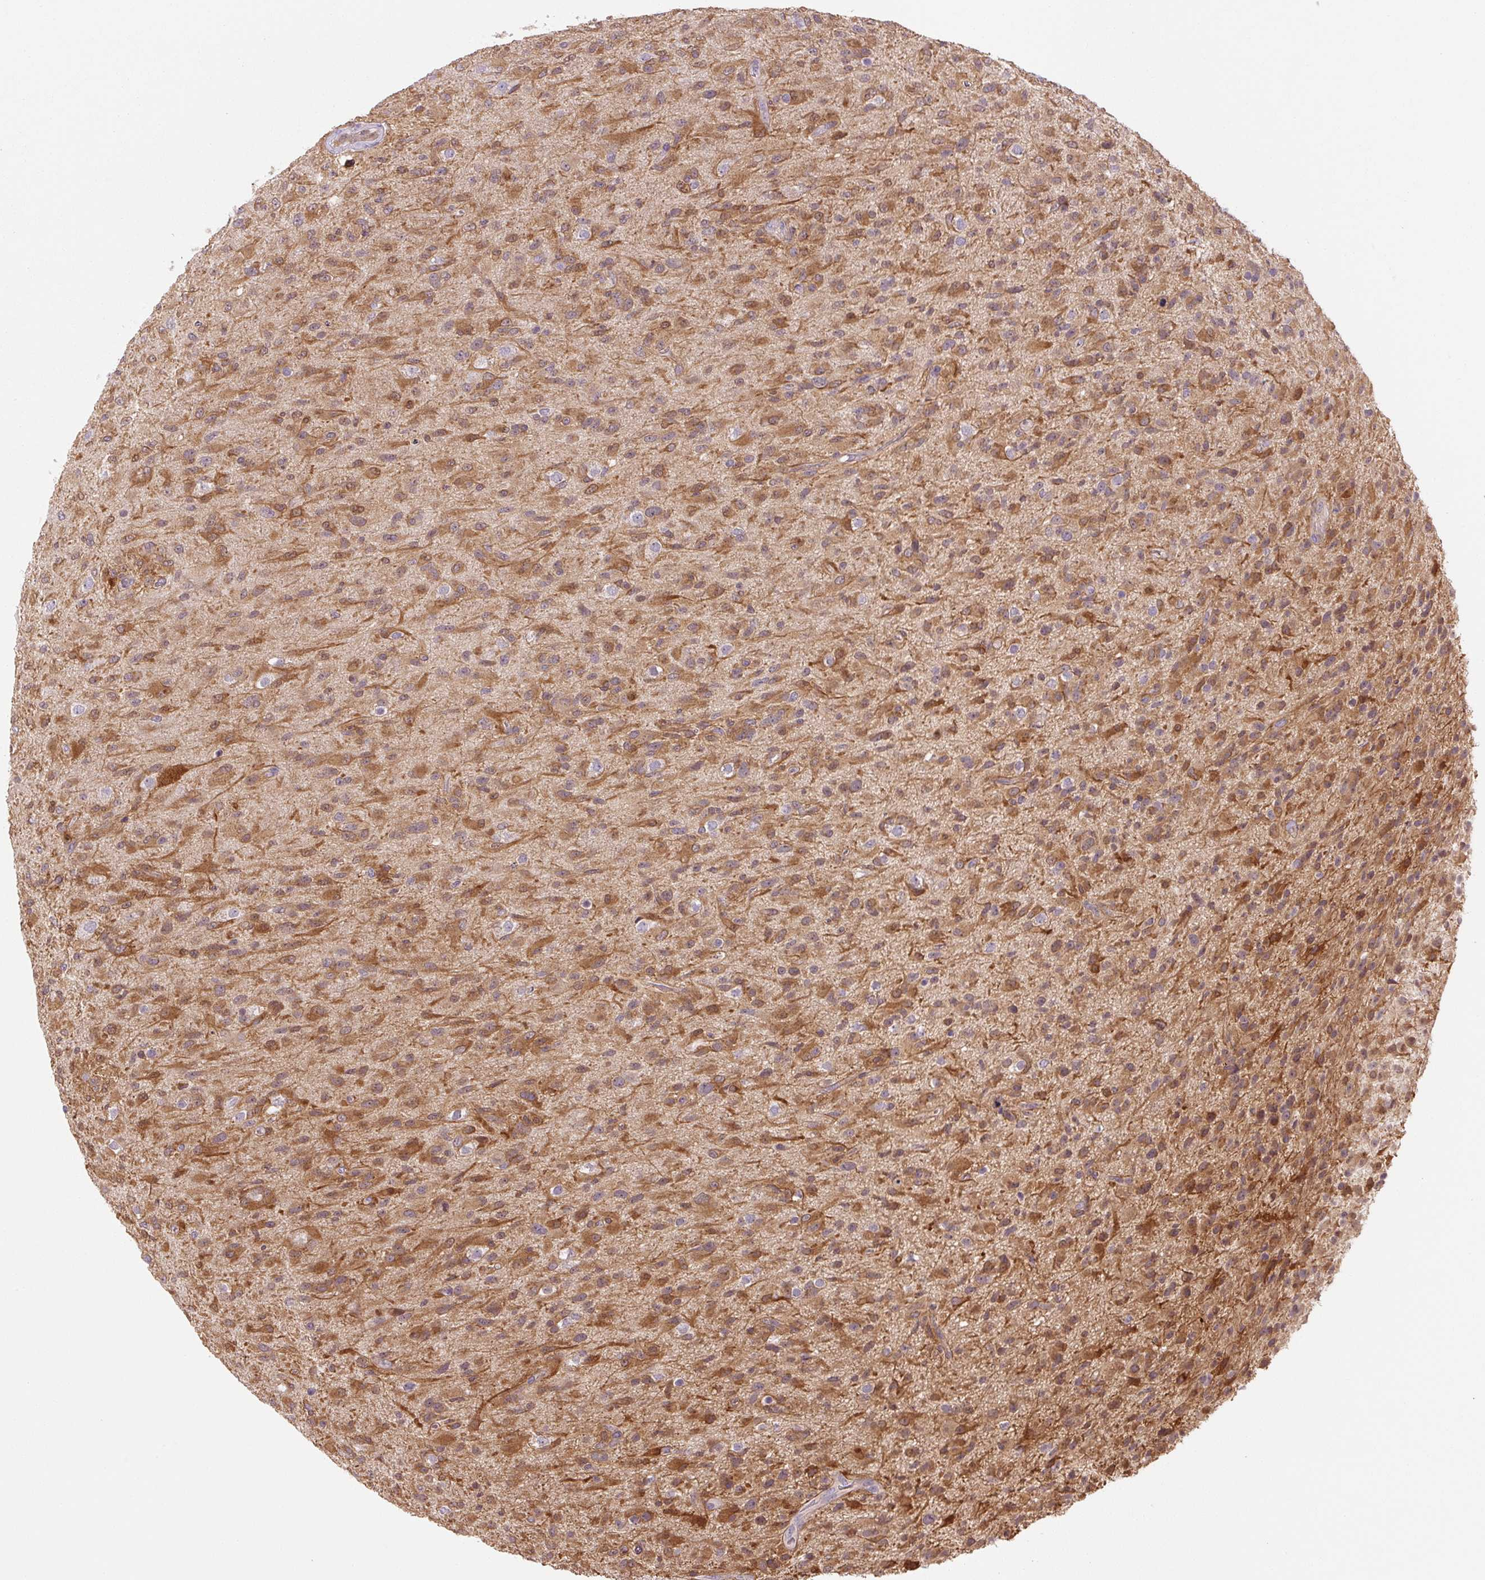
{"staining": {"intensity": "moderate", "quantity": ">75%", "location": "cytoplasmic/membranous"}, "tissue": "glioma", "cell_type": "Tumor cells", "image_type": "cancer", "snomed": [{"axis": "morphology", "description": "Glioma, malignant, Low grade"}, {"axis": "topography", "description": "Brain"}], "caption": "High-power microscopy captured an immunohistochemistry (IHC) photomicrograph of malignant glioma (low-grade), revealing moderate cytoplasmic/membranous positivity in approximately >75% of tumor cells. (brown staining indicates protein expression, while blue staining denotes nuclei).", "gene": "SPSB2", "patient": {"sex": "male", "age": 65}}